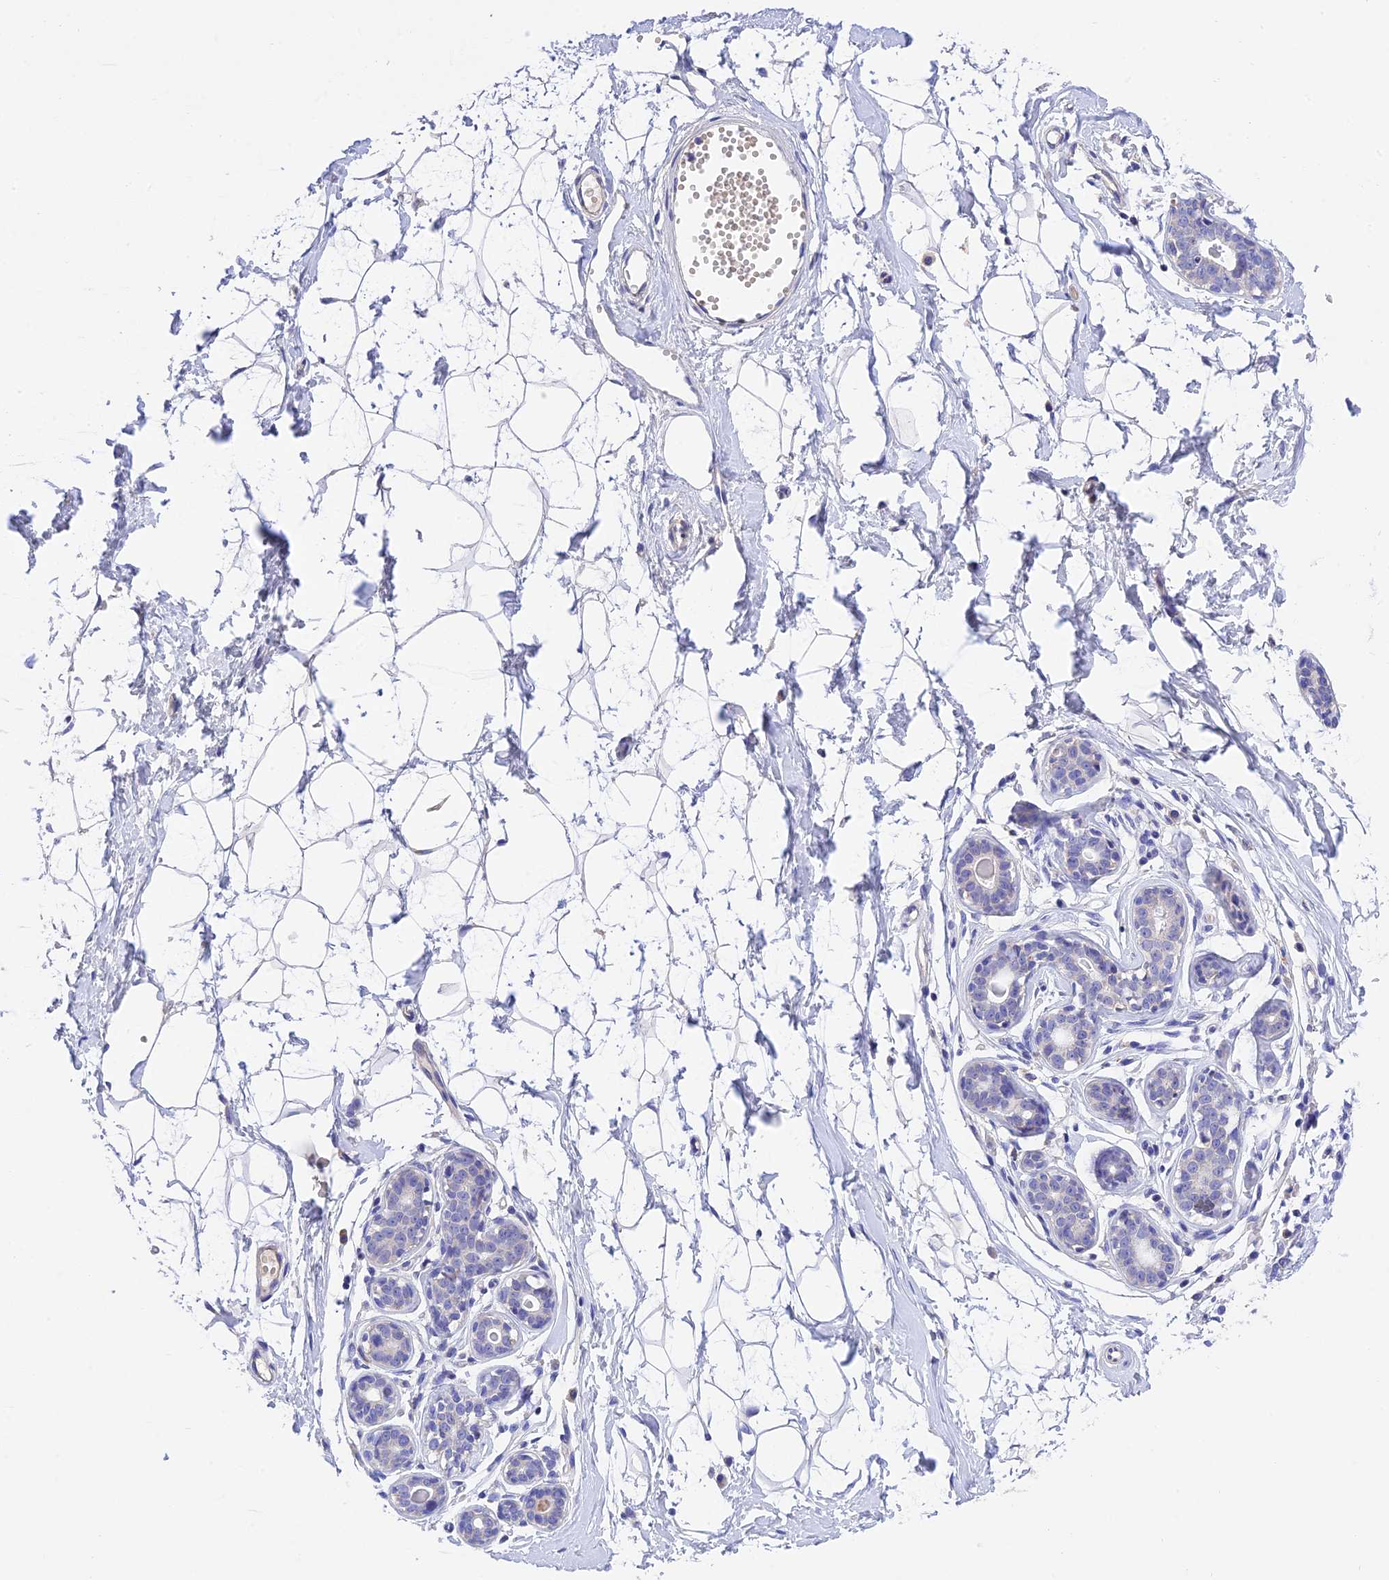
{"staining": {"intensity": "negative", "quantity": "none", "location": "none"}, "tissue": "breast", "cell_type": "Adipocytes", "image_type": "normal", "snomed": [{"axis": "morphology", "description": "Normal tissue, NOS"}, {"axis": "morphology", "description": "Adenoma, NOS"}, {"axis": "topography", "description": "Breast"}], "caption": "High magnification brightfield microscopy of normal breast stained with DAB (brown) and counterstained with hematoxylin (blue): adipocytes show no significant positivity.", "gene": "MS4A5", "patient": {"sex": "female", "age": 23}}